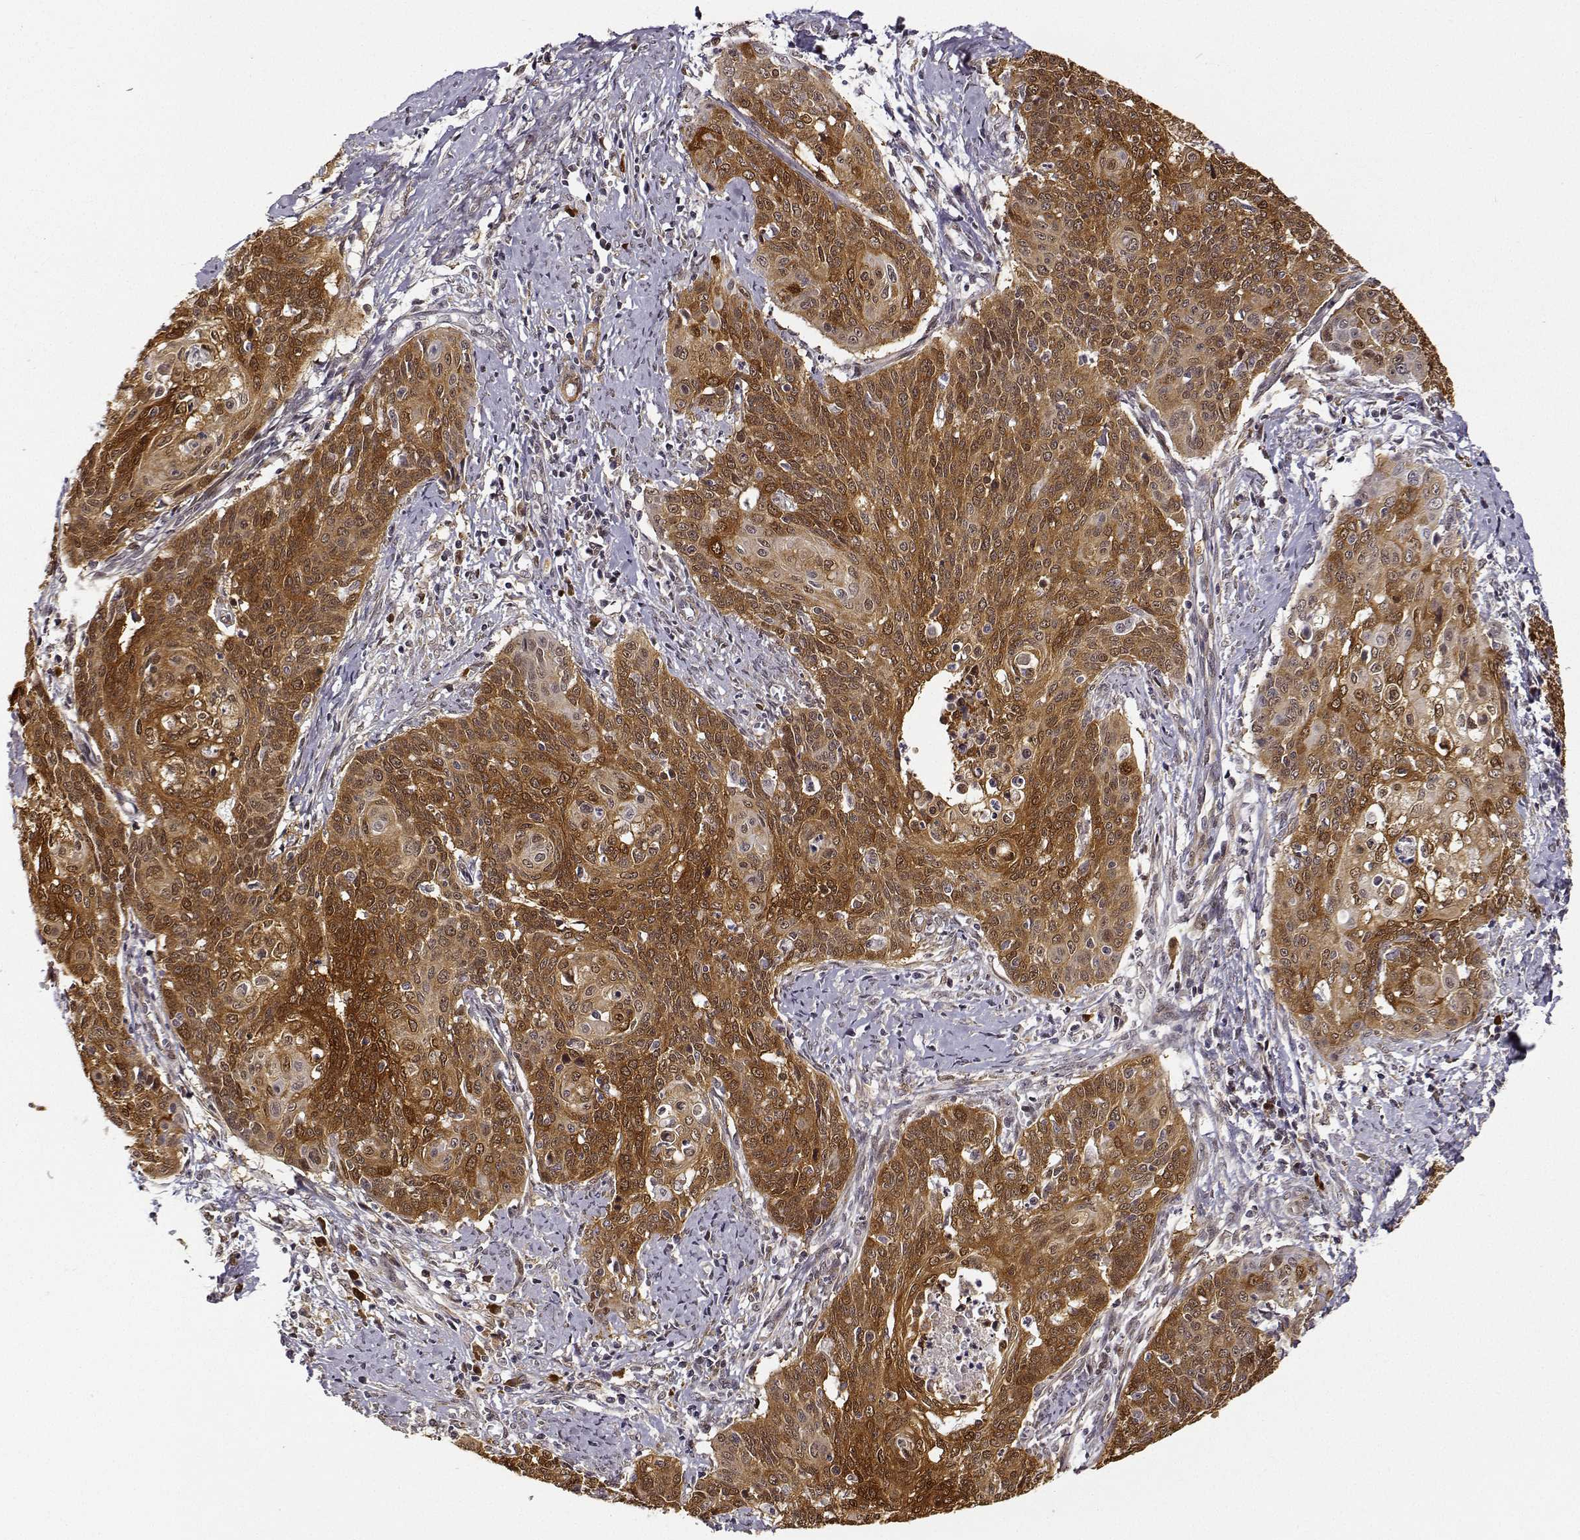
{"staining": {"intensity": "strong", "quantity": ">75%", "location": "cytoplasmic/membranous"}, "tissue": "cervical cancer", "cell_type": "Tumor cells", "image_type": "cancer", "snomed": [{"axis": "morphology", "description": "Normal tissue, NOS"}, {"axis": "morphology", "description": "Squamous cell carcinoma, NOS"}, {"axis": "topography", "description": "Cervix"}], "caption": "There is high levels of strong cytoplasmic/membranous positivity in tumor cells of cervical squamous cell carcinoma, as demonstrated by immunohistochemical staining (brown color).", "gene": "PHGDH", "patient": {"sex": "female", "age": 39}}